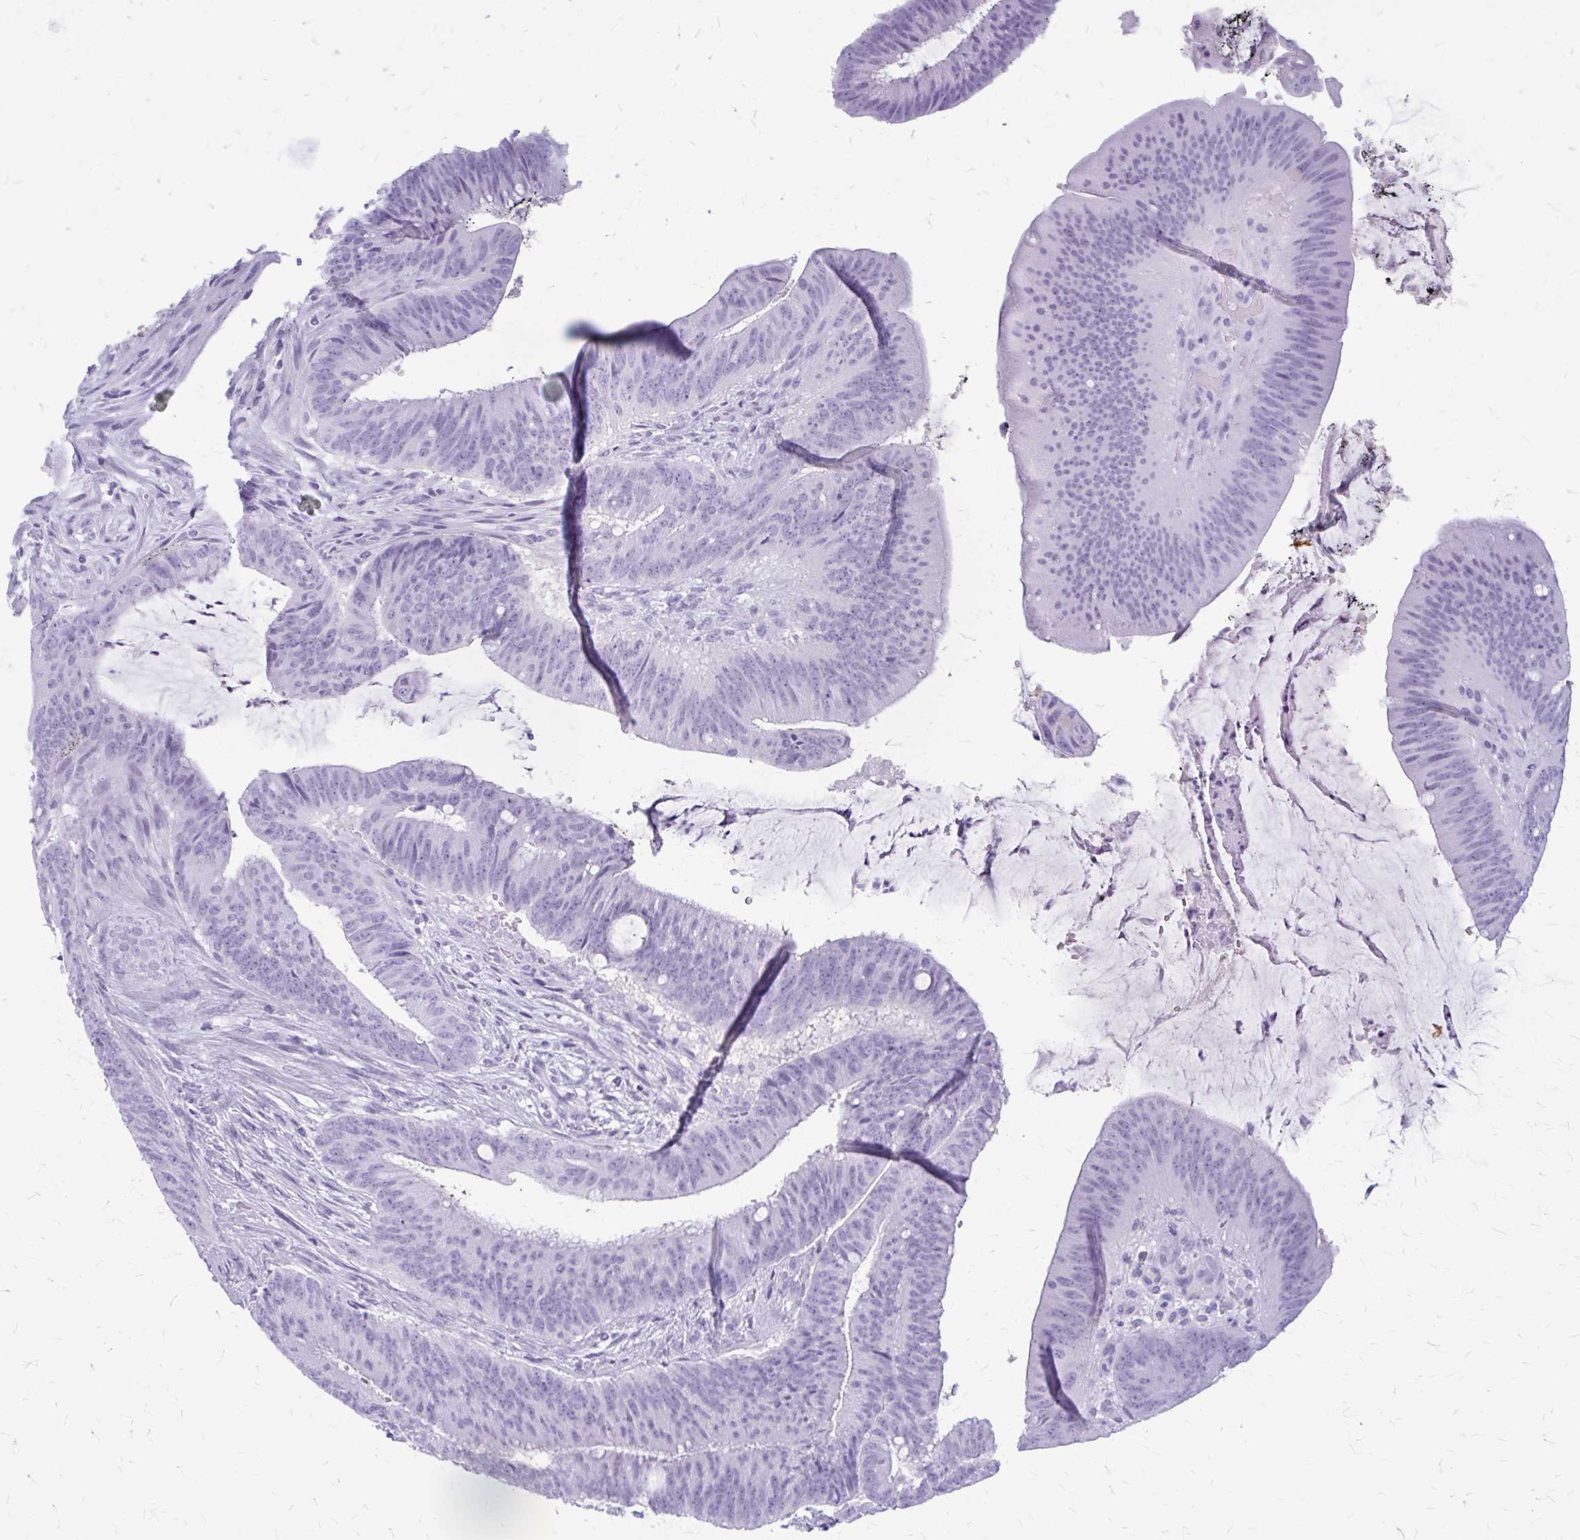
{"staining": {"intensity": "negative", "quantity": "none", "location": "none"}, "tissue": "colorectal cancer", "cell_type": "Tumor cells", "image_type": "cancer", "snomed": [{"axis": "morphology", "description": "Adenocarcinoma, NOS"}, {"axis": "topography", "description": "Colon"}], "caption": "Tumor cells are negative for protein expression in human colorectal cancer.", "gene": "KLHDC7A", "patient": {"sex": "female", "age": 43}}